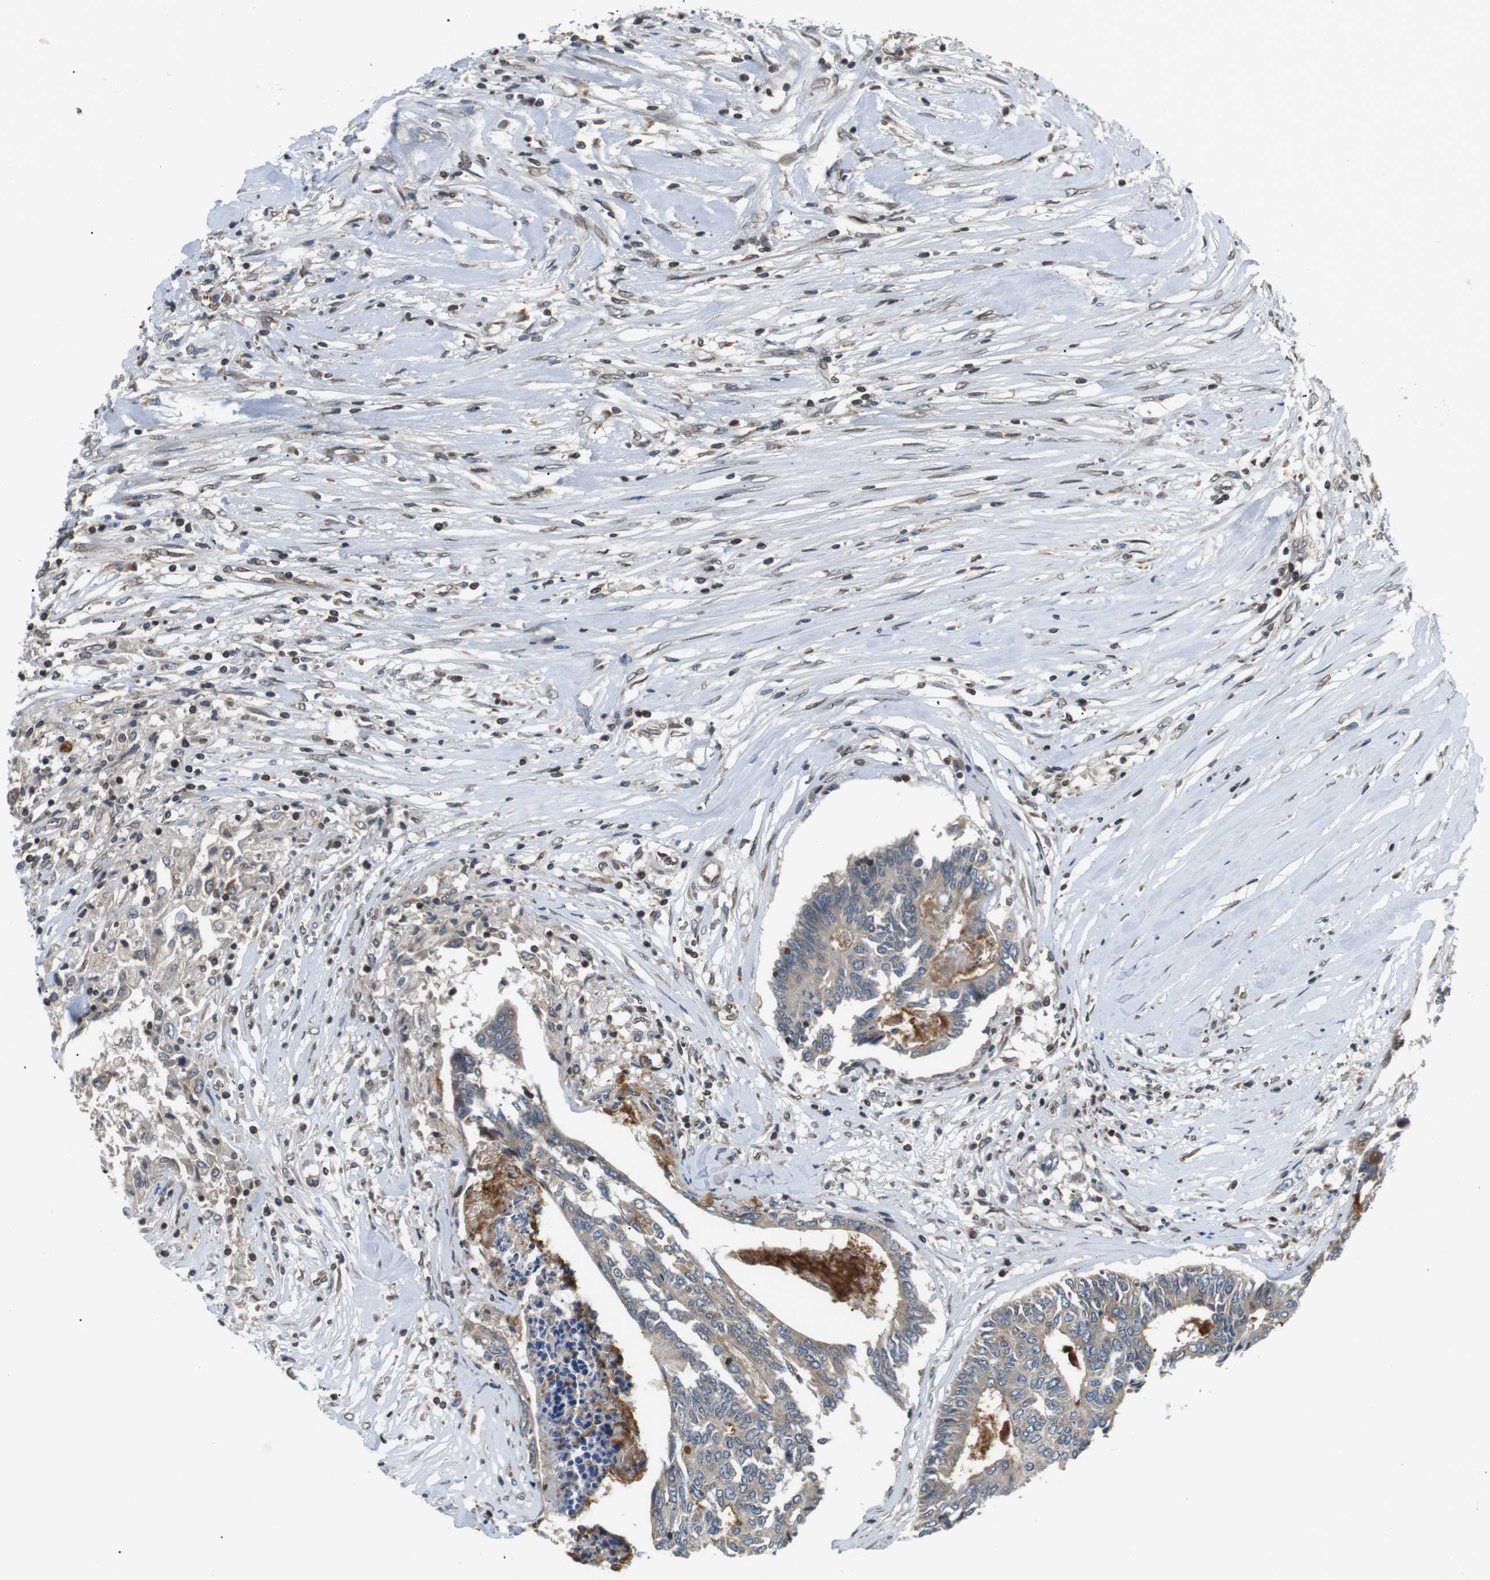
{"staining": {"intensity": "negative", "quantity": "none", "location": "none"}, "tissue": "colorectal cancer", "cell_type": "Tumor cells", "image_type": "cancer", "snomed": [{"axis": "morphology", "description": "Adenocarcinoma, NOS"}, {"axis": "topography", "description": "Rectum"}], "caption": "An IHC micrograph of colorectal cancer (adenocarcinoma) is shown. There is no staining in tumor cells of colorectal cancer (adenocarcinoma).", "gene": "TMX4", "patient": {"sex": "male", "age": 63}}